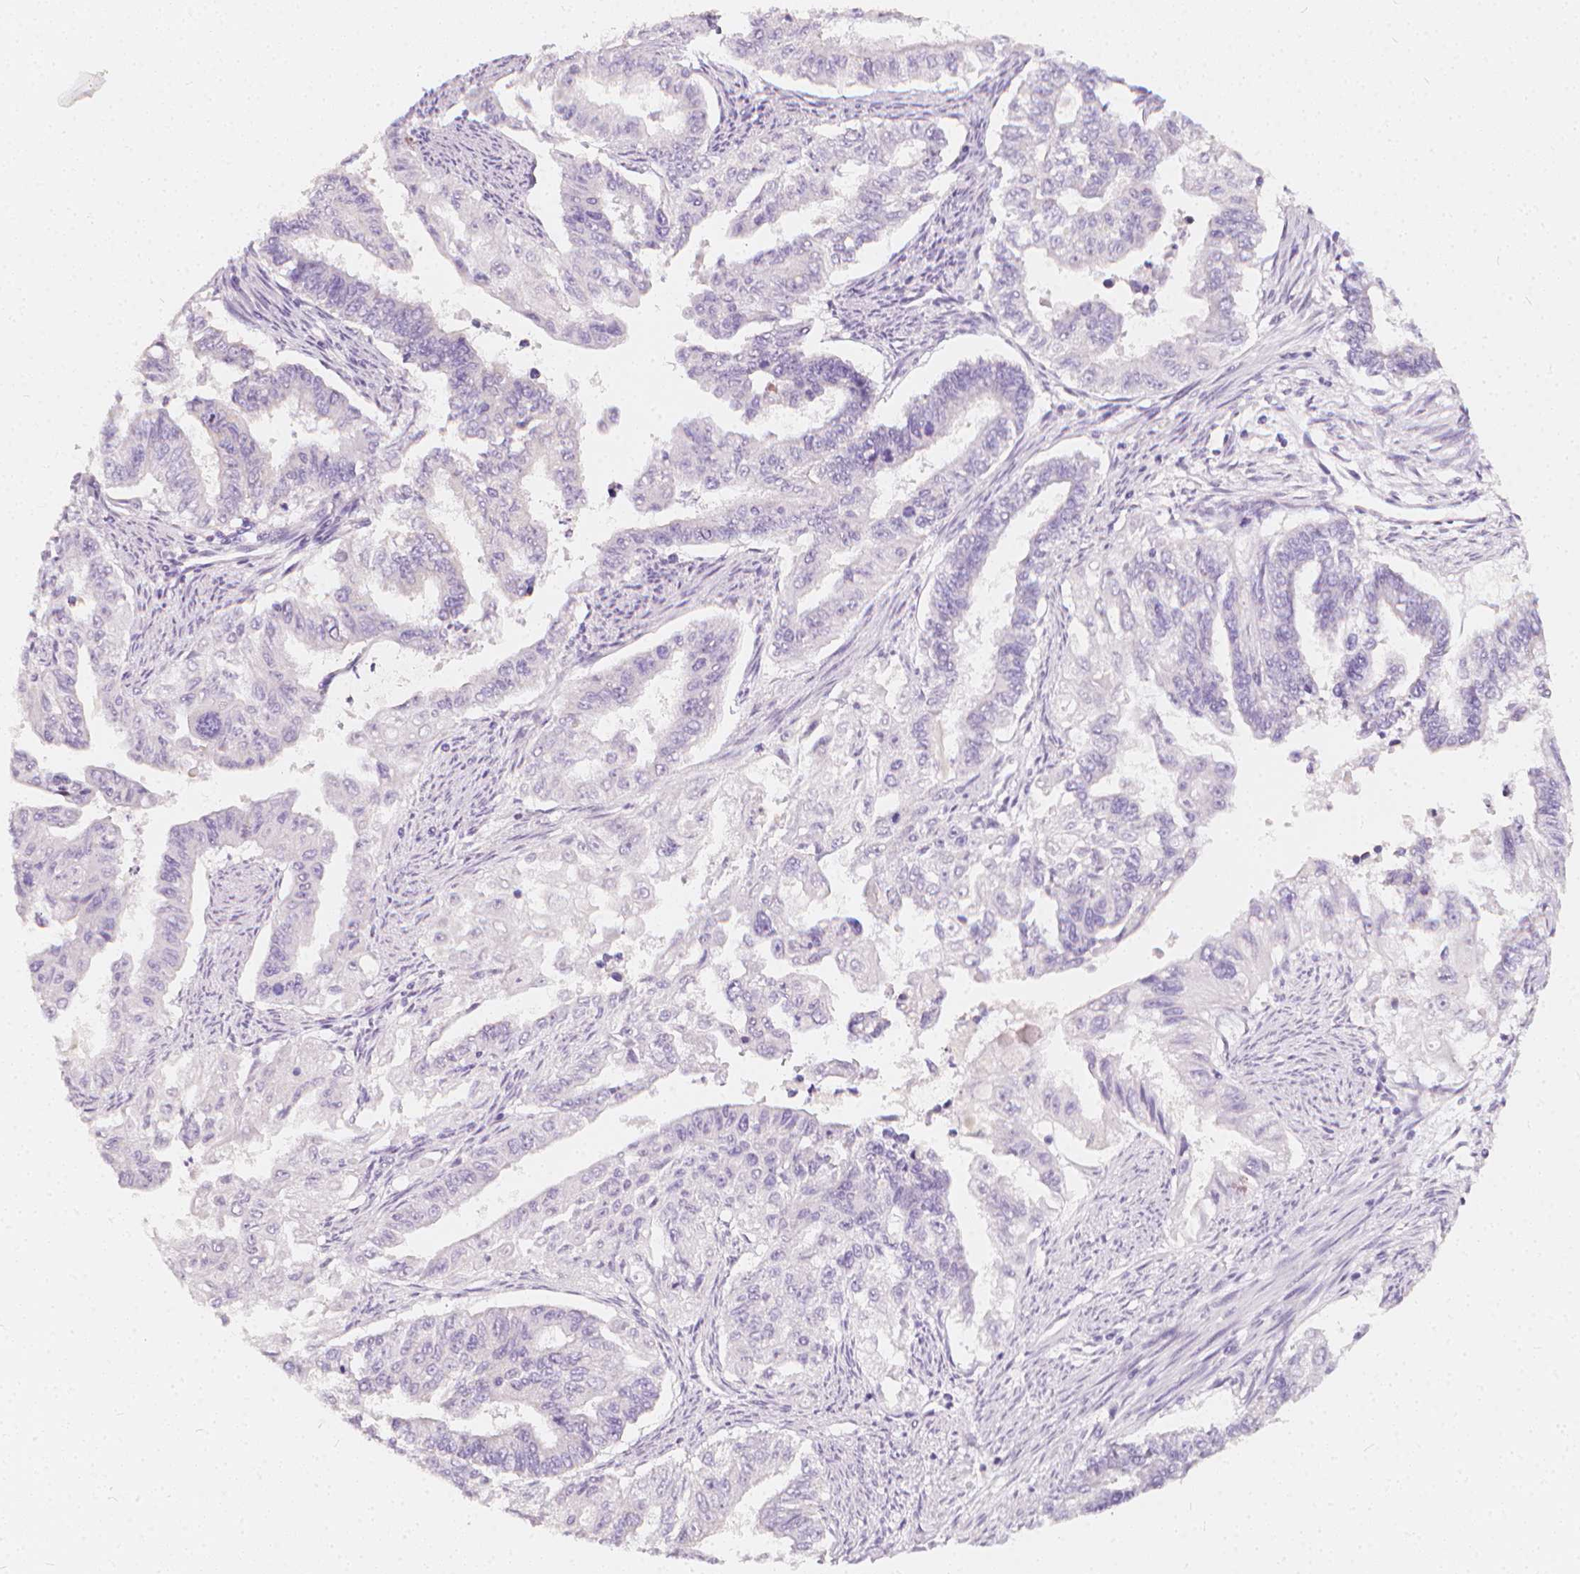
{"staining": {"intensity": "negative", "quantity": "none", "location": "none"}, "tissue": "endometrial cancer", "cell_type": "Tumor cells", "image_type": "cancer", "snomed": [{"axis": "morphology", "description": "Adenocarcinoma, NOS"}, {"axis": "topography", "description": "Uterus"}], "caption": "Tumor cells are negative for brown protein staining in adenocarcinoma (endometrial). (DAB (3,3'-diaminobenzidine) immunohistochemistry, high magnification).", "gene": "RBFOX1", "patient": {"sex": "female", "age": 59}}